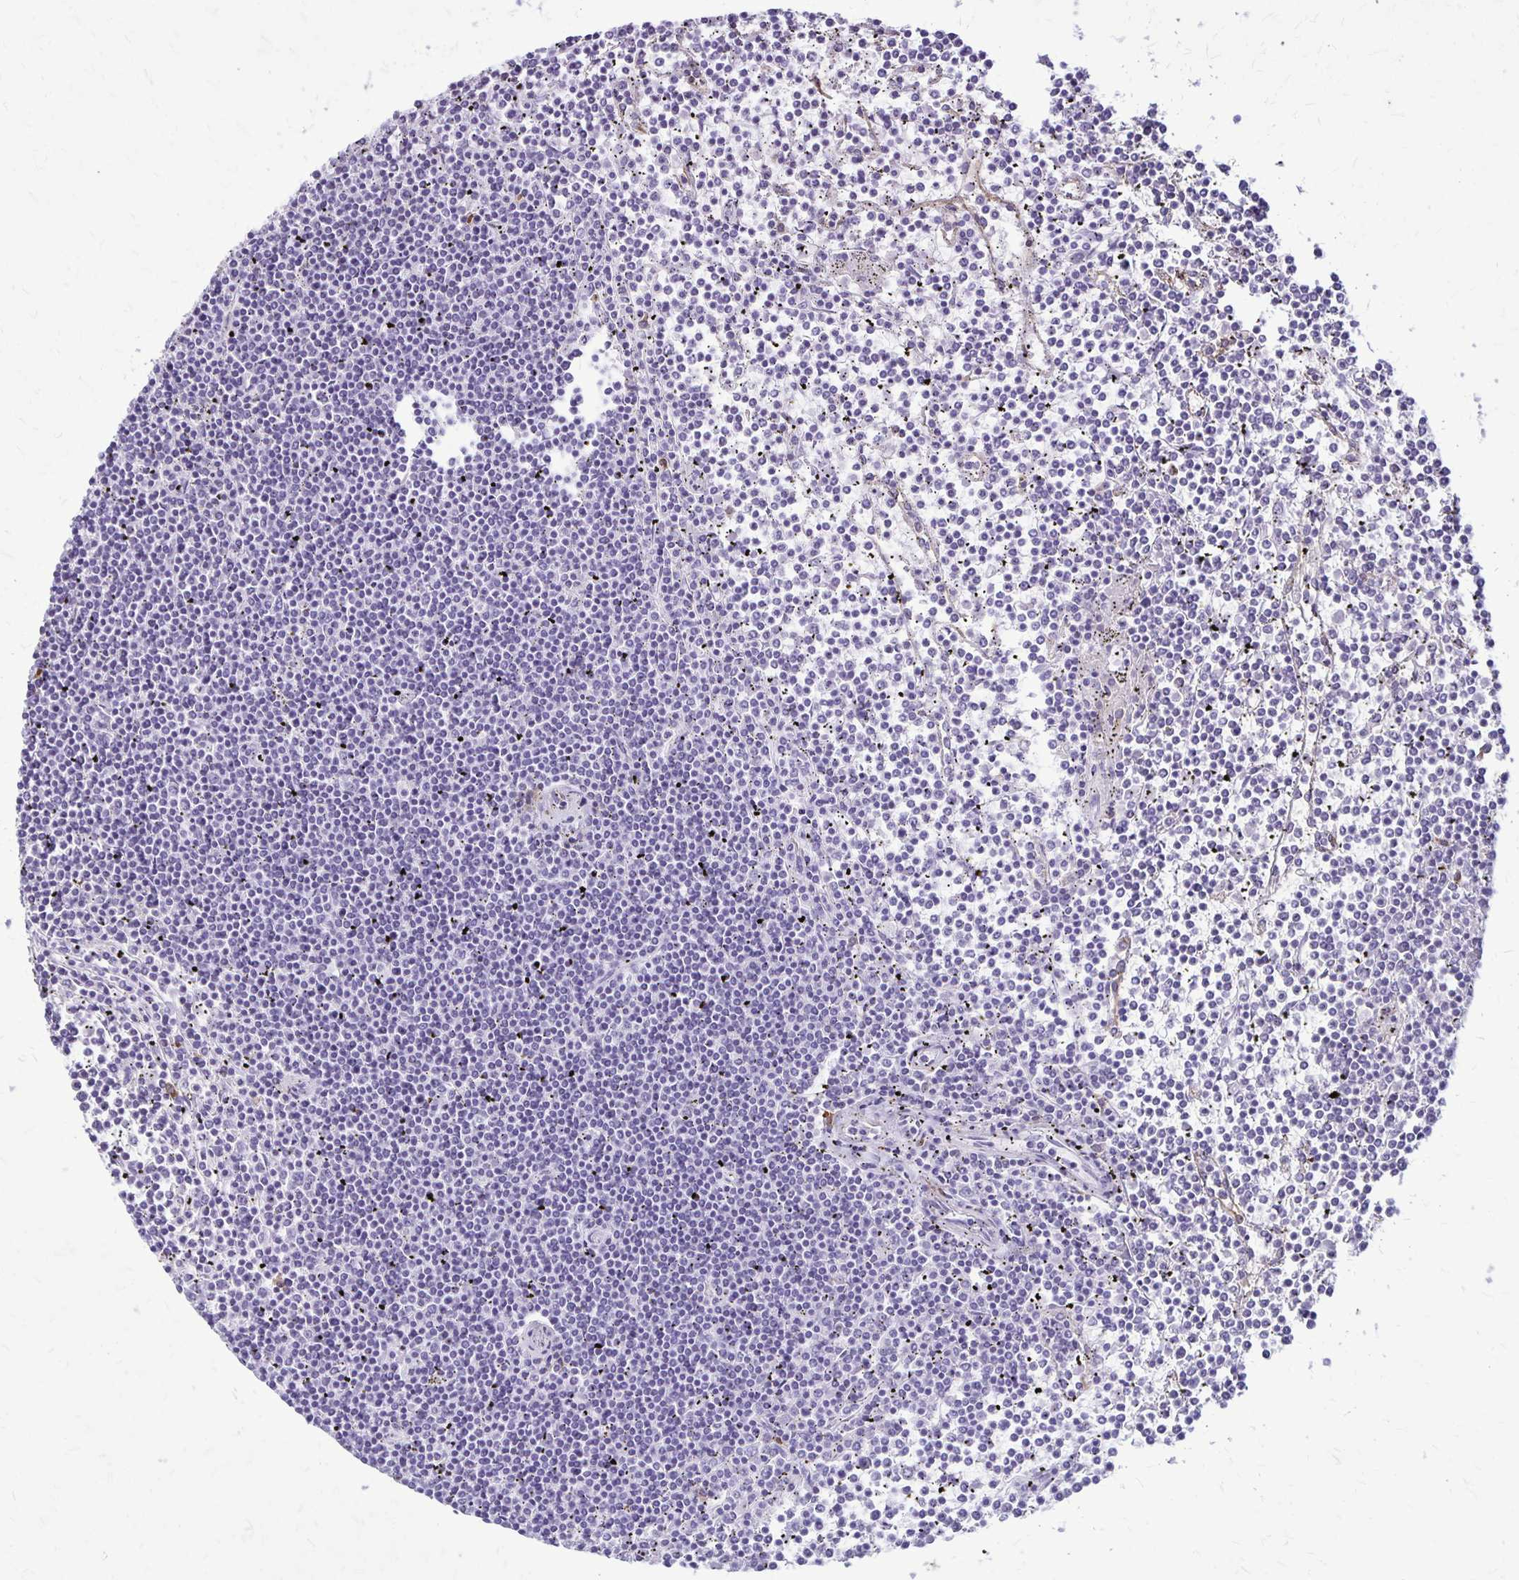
{"staining": {"intensity": "negative", "quantity": "none", "location": "none"}, "tissue": "lymphoma", "cell_type": "Tumor cells", "image_type": "cancer", "snomed": [{"axis": "morphology", "description": "Malignant lymphoma, non-Hodgkin's type, Low grade"}, {"axis": "topography", "description": "Spleen"}], "caption": "Tumor cells are negative for protein expression in human low-grade malignant lymphoma, non-Hodgkin's type.", "gene": "RTN1", "patient": {"sex": "female", "age": 19}}